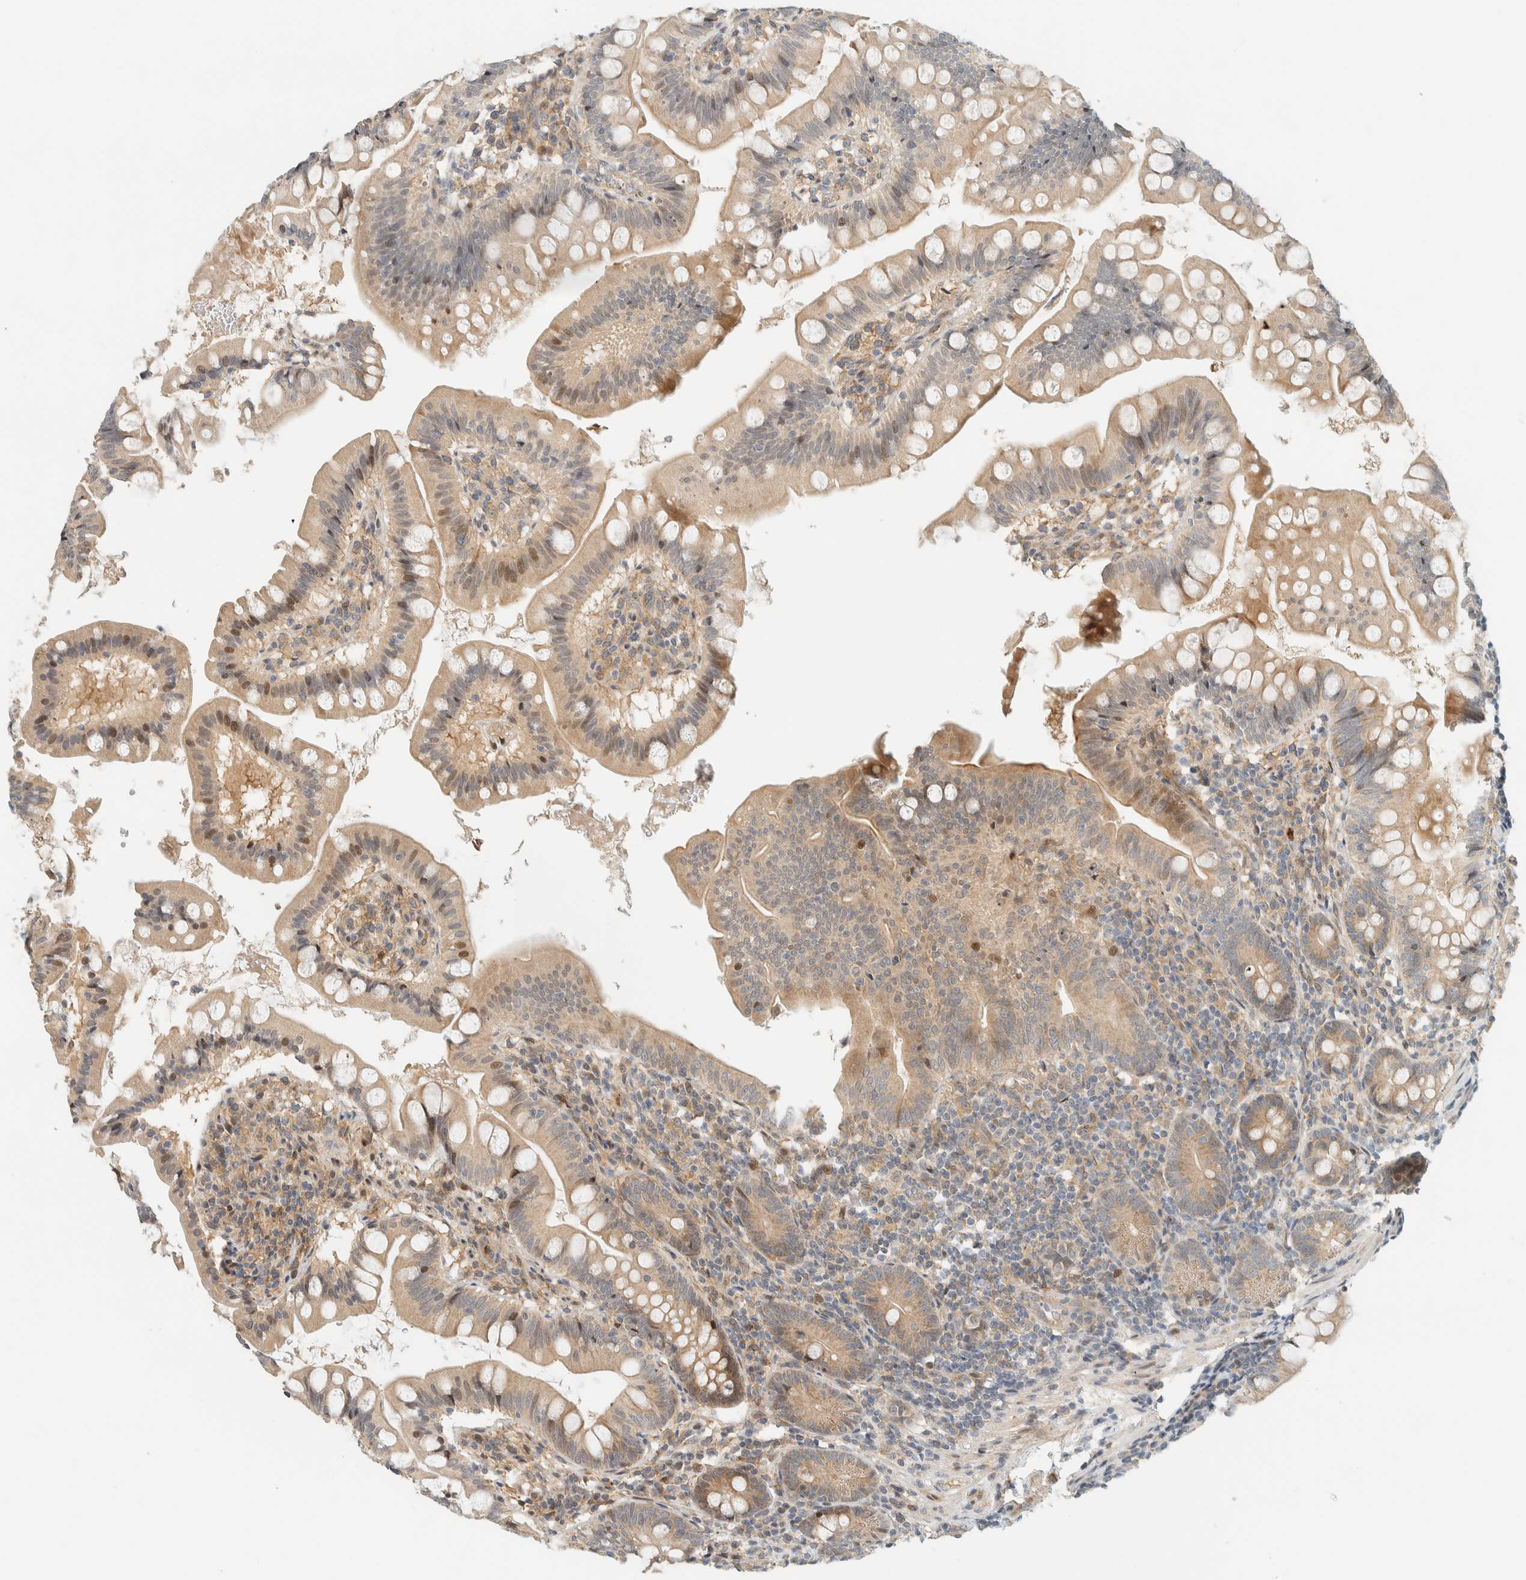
{"staining": {"intensity": "moderate", "quantity": "<25%", "location": "cytoplasmic/membranous,nuclear"}, "tissue": "small intestine", "cell_type": "Glandular cells", "image_type": "normal", "snomed": [{"axis": "morphology", "description": "Normal tissue, NOS"}, {"axis": "topography", "description": "Small intestine"}], "caption": "Glandular cells reveal low levels of moderate cytoplasmic/membranous,nuclear staining in approximately <25% of cells in normal human small intestine. (DAB (3,3'-diaminobenzidine) IHC with brightfield microscopy, high magnification).", "gene": "CCDC171", "patient": {"sex": "male", "age": 7}}